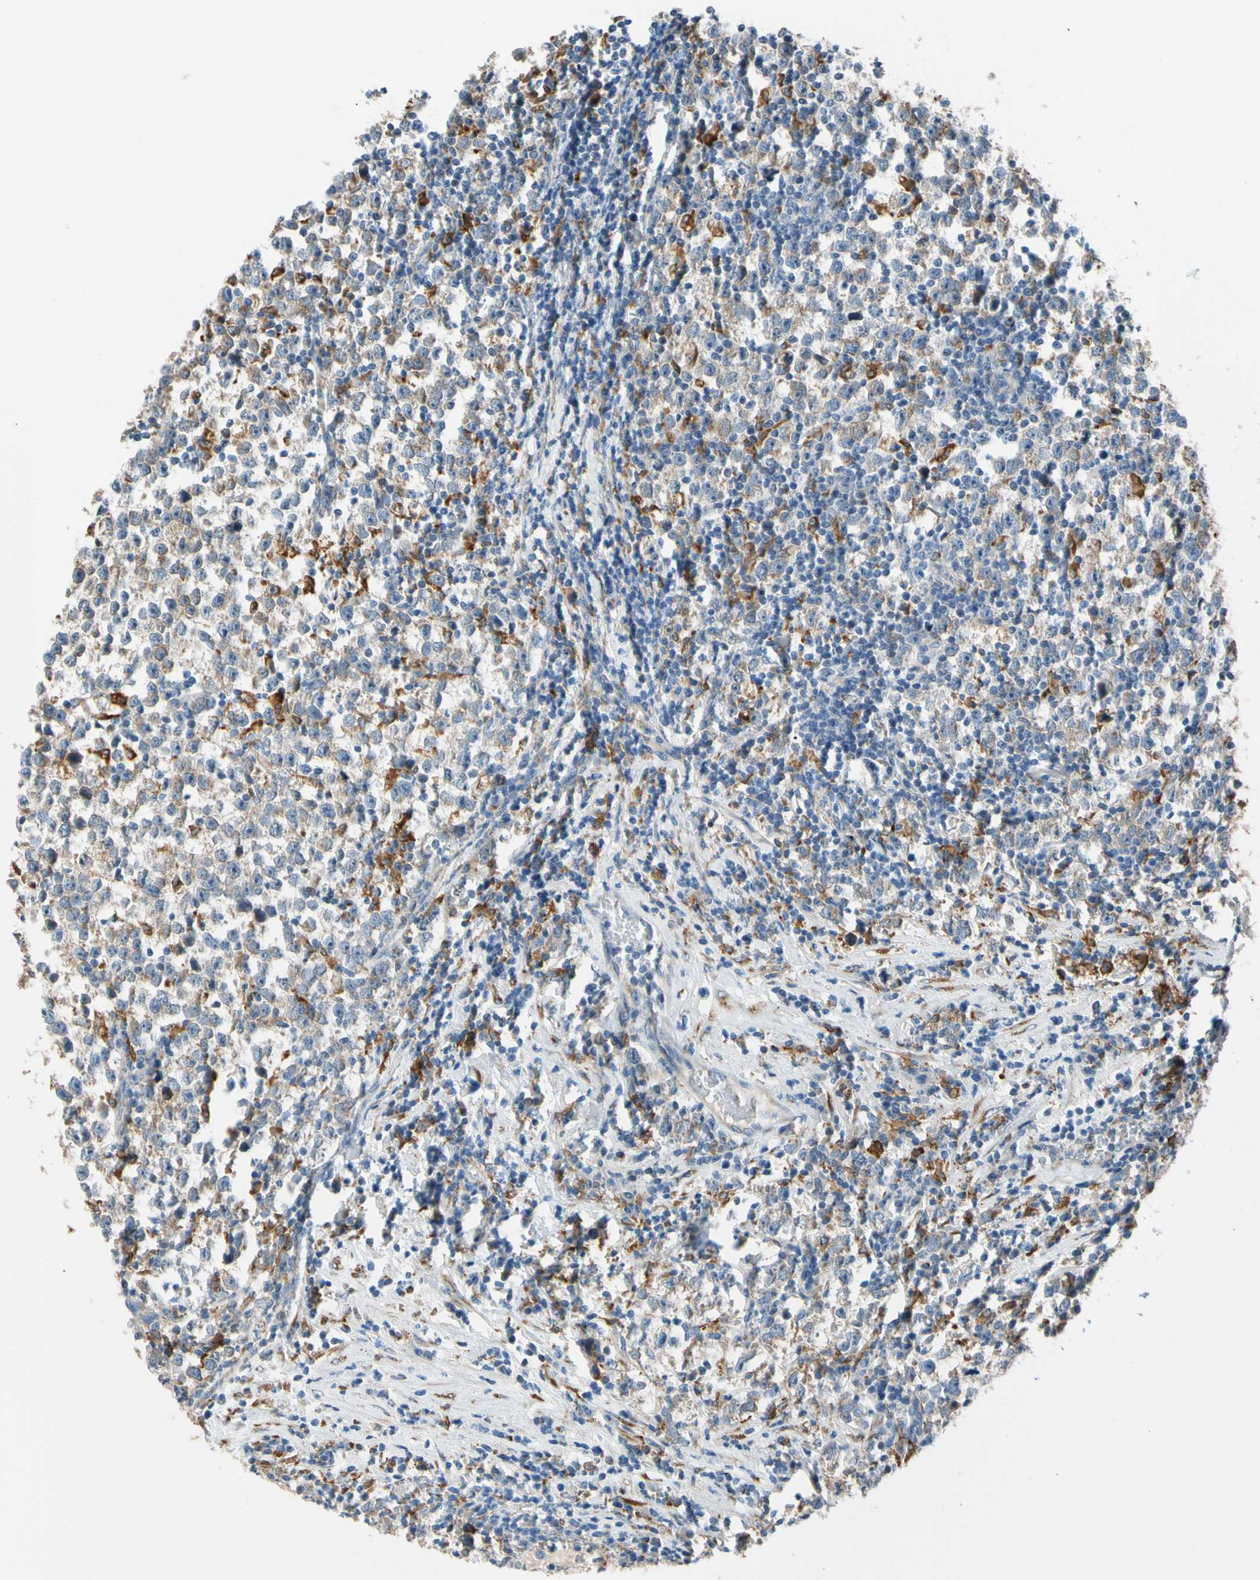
{"staining": {"intensity": "moderate", "quantity": "25%-75%", "location": "cytoplasmic/membranous"}, "tissue": "testis cancer", "cell_type": "Tumor cells", "image_type": "cancer", "snomed": [{"axis": "morphology", "description": "Seminoma, NOS"}, {"axis": "topography", "description": "Testis"}], "caption": "The photomicrograph shows a brown stain indicating the presence of a protein in the cytoplasmic/membranous of tumor cells in testis cancer.", "gene": "LRPAP1", "patient": {"sex": "male", "age": 43}}